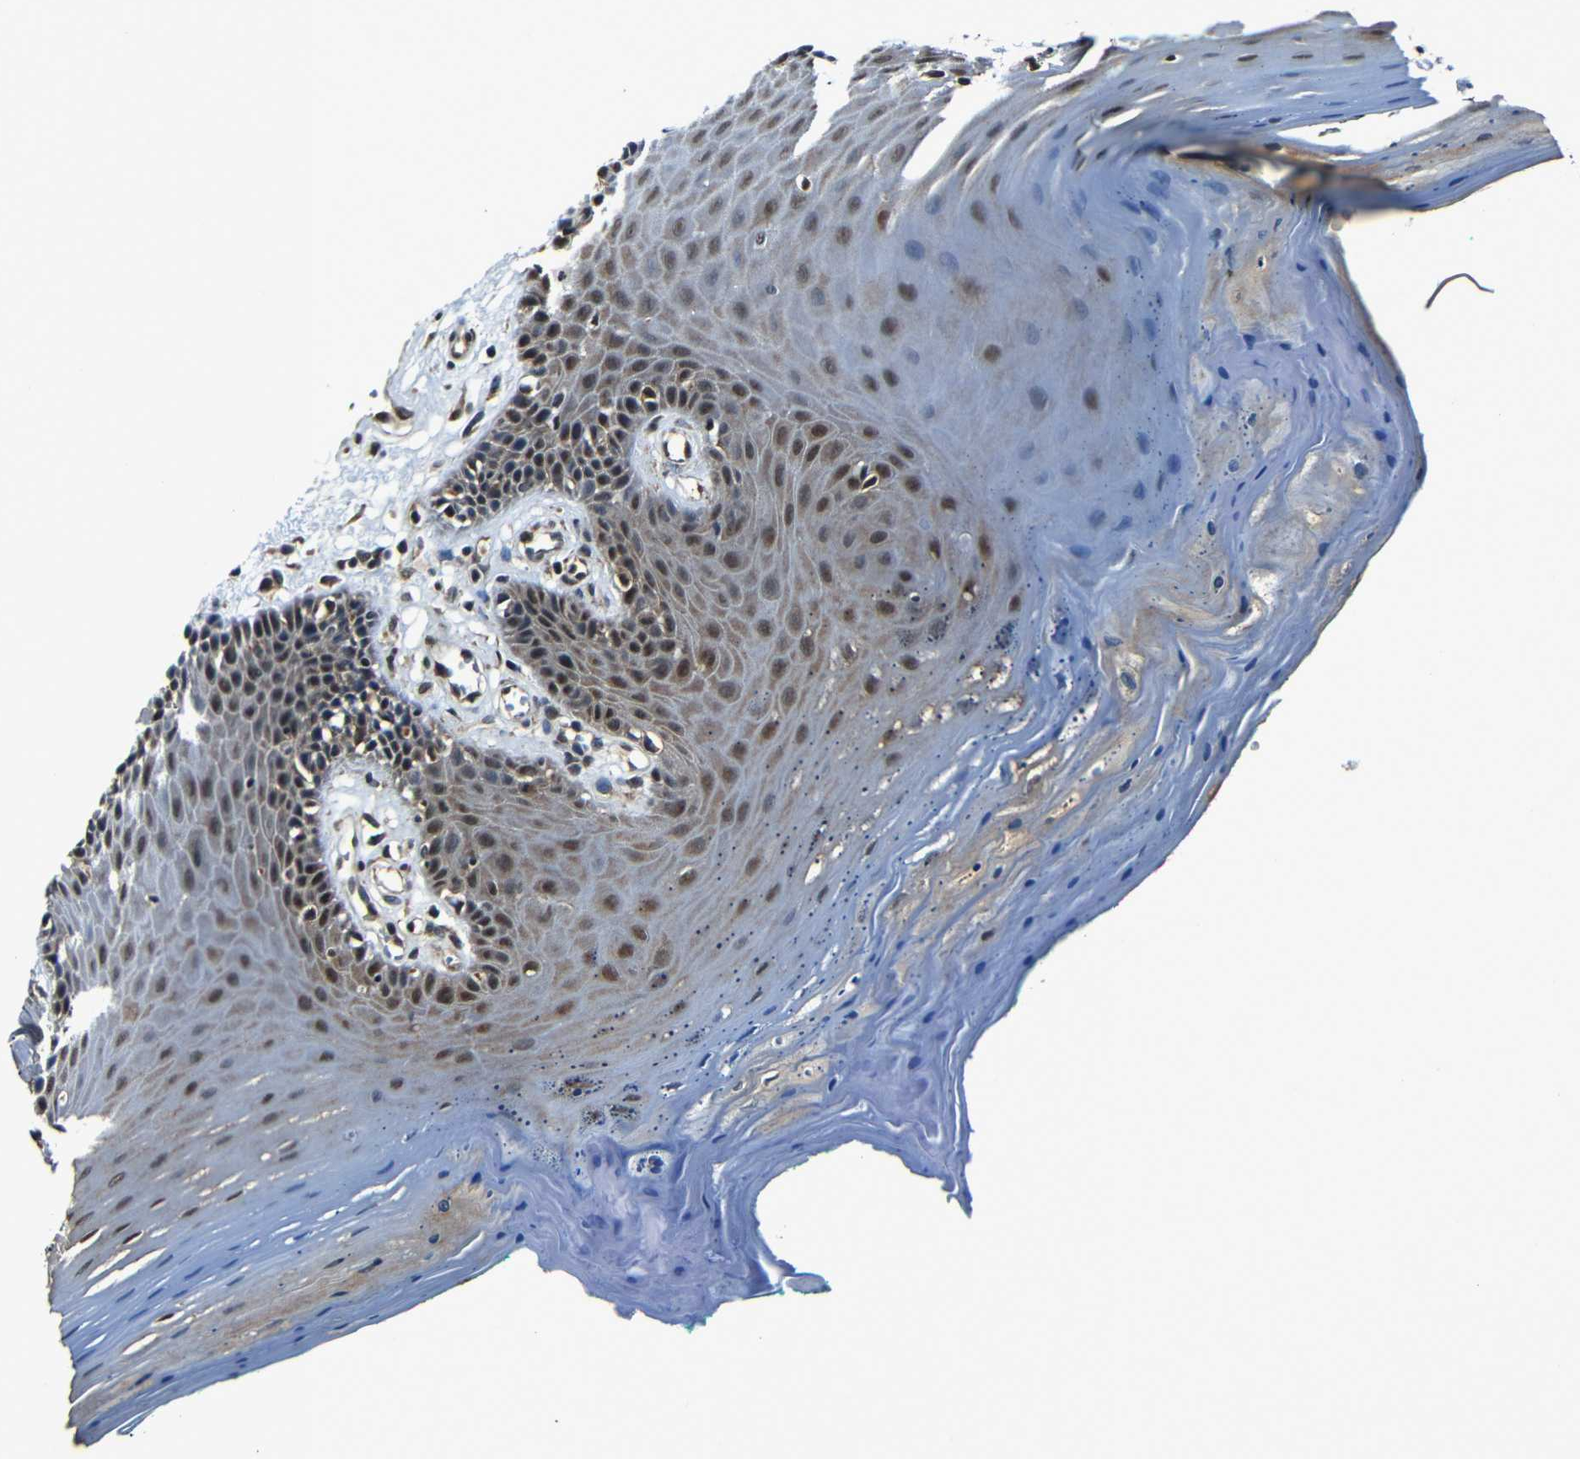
{"staining": {"intensity": "moderate", "quantity": ">75%", "location": "cytoplasmic/membranous,nuclear"}, "tissue": "oral mucosa", "cell_type": "Squamous epithelial cells", "image_type": "normal", "snomed": [{"axis": "morphology", "description": "Normal tissue, NOS"}, {"axis": "topography", "description": "Skeletal muscle"}, {"axis": "topography", "description": "Oral tissue"}], "caption": "Squamous epithelial cells reveal medium levels of moderate cytoplasmic/membranous,nuclear positivity in approximately >75% of cells in unremarkable oral mucosa. (brown staining indicates protein expression, while blue staining denotes nuclei).", "gene": "NCBP3", "patient": {"sex": "male", "age": 58}}